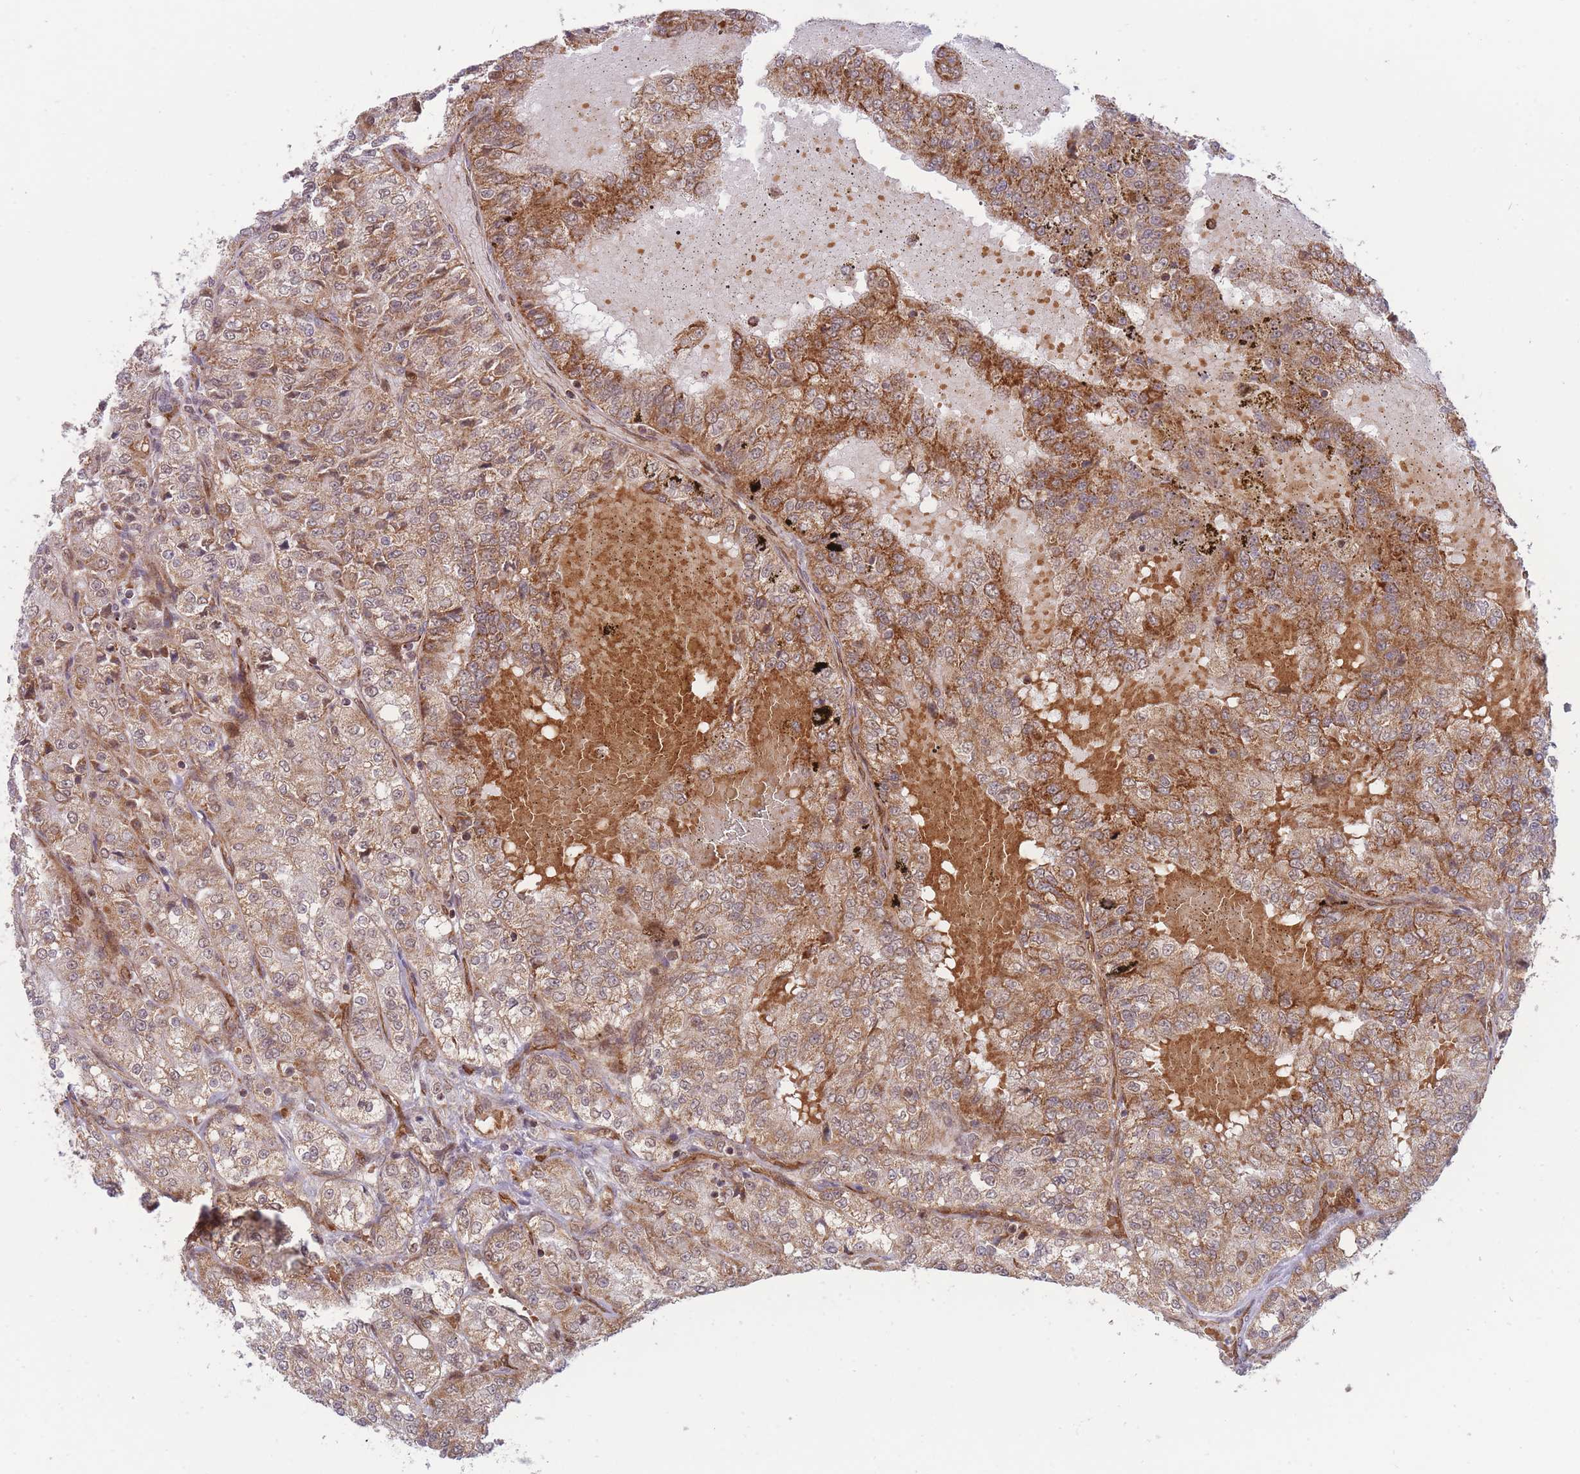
{"staining": {"intensity": "moderate", "quantity": ">75%", "location": "cytoplasmic/membranous,nuclear"}, "tissue": "renal cancer", "cell_type": "Tumor cells", "image_type": "cancer", "snomed": [{"axis": "morphology", "description": "Adenocarcinoma, NOS"}, {"axis": "topography", "description": "Kidney"}], "caption": "A photomicrograph showing moderate cytoplasmic/membranous and nuclear positivity in approximately >75% of tumor cells in renal cancer, as visualized by brown immunohistochemical staining.", "gene": "BOD1L1", "patient": {"sex": "female", "age": 63}}